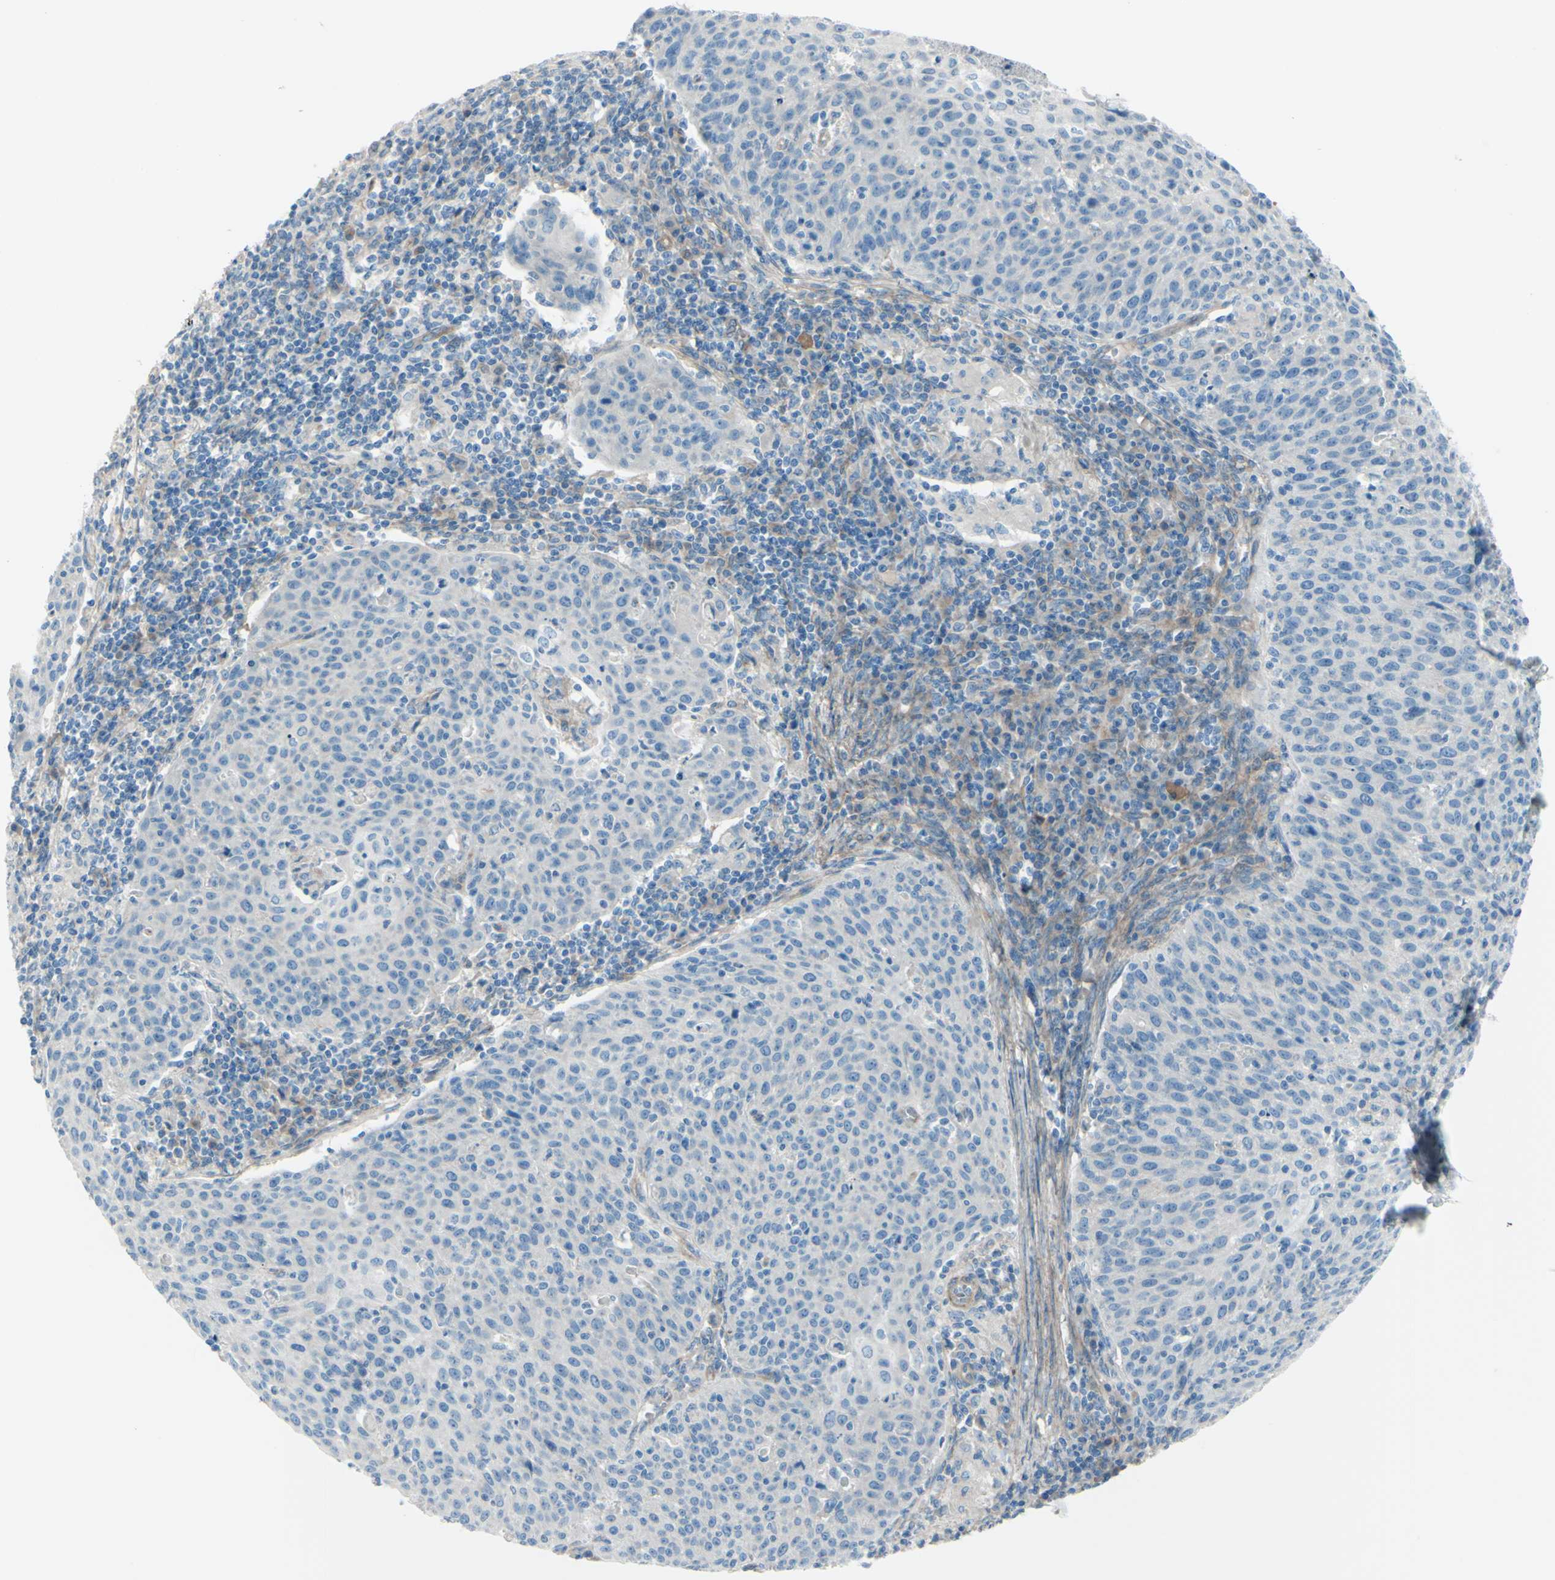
{"staining": {"intensity": "negative", "quantity": "none", "location": "none"}, "tissue": "cervical cancer", "cell_type": "Tumor cells", "image_type": "cancer", "snomed": [{"axis": "morphology", "description": "Squamous cell carcinoma, NOS"}, {"axis": "topography", "description": "Cervix"}], "caption": "Protein analysis of cervical squamous cell carcinoma reveals no significant staining in tumor cells.", "gene": "PCDHGA2", "patient": {"sex": "female", "age": 38}}